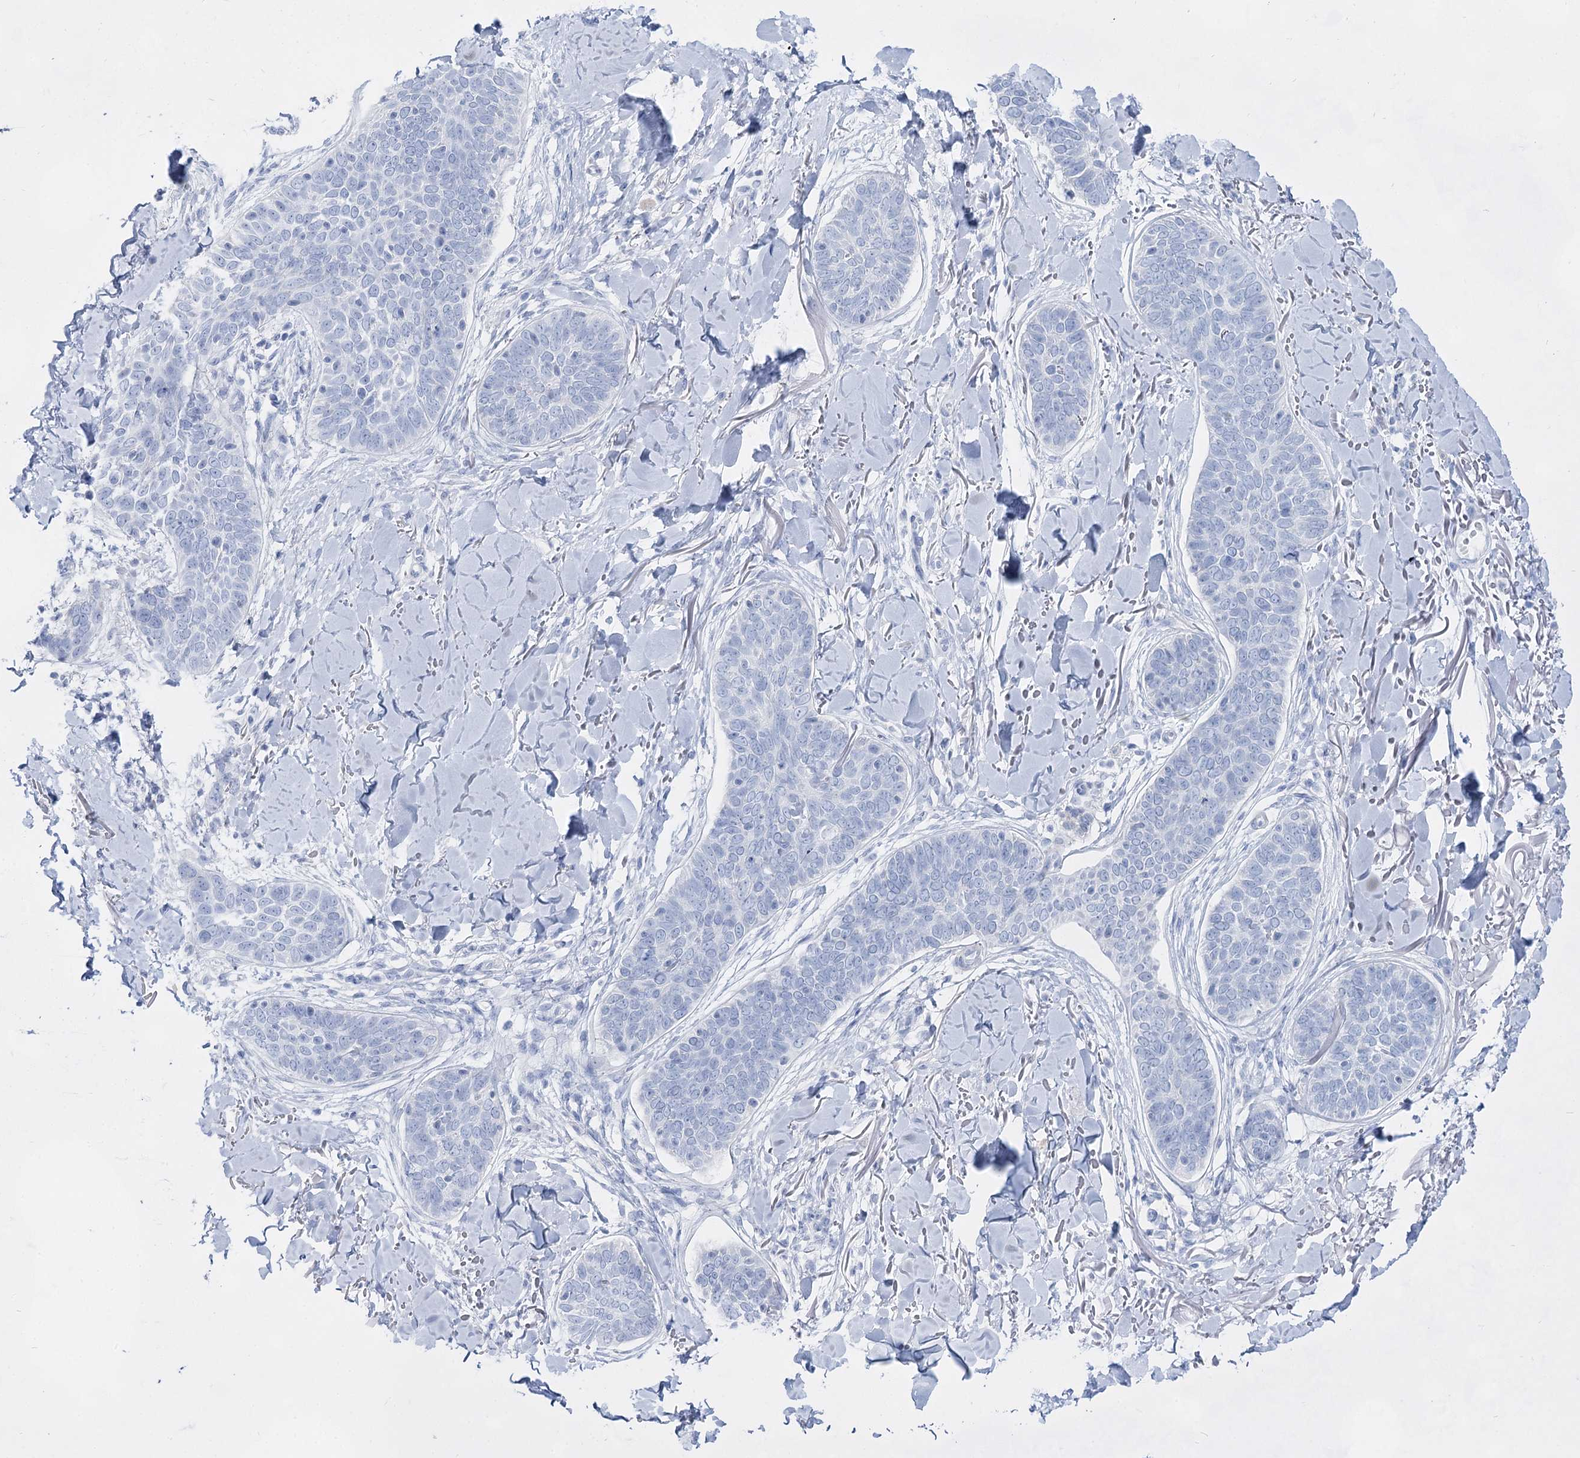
{"staining": {"intensity": "negative", "quantity": "none", "location": "none"}, "tissue": "skin cancer", "cell_type": "Tumor cells", "image_type": "cancer", "snomed": [{"axis": "morphology", "description": "Basal cell carcinoma"}, {"axis": "topography", "description": "Skin"}], "caption": "High magnification brightfield microscopy of skin cancer (basal cell carcinoma) stained with DAB (3,3'-diaminobenzidine) (brown) and counterstained with hematoxylin (blue): tumor cells show no significant staining. (Immunohistochemistry, brightfield microscopy, high magnification).", "gene": "ACRV1", "patient": {"sex": "male", "age": 85}}